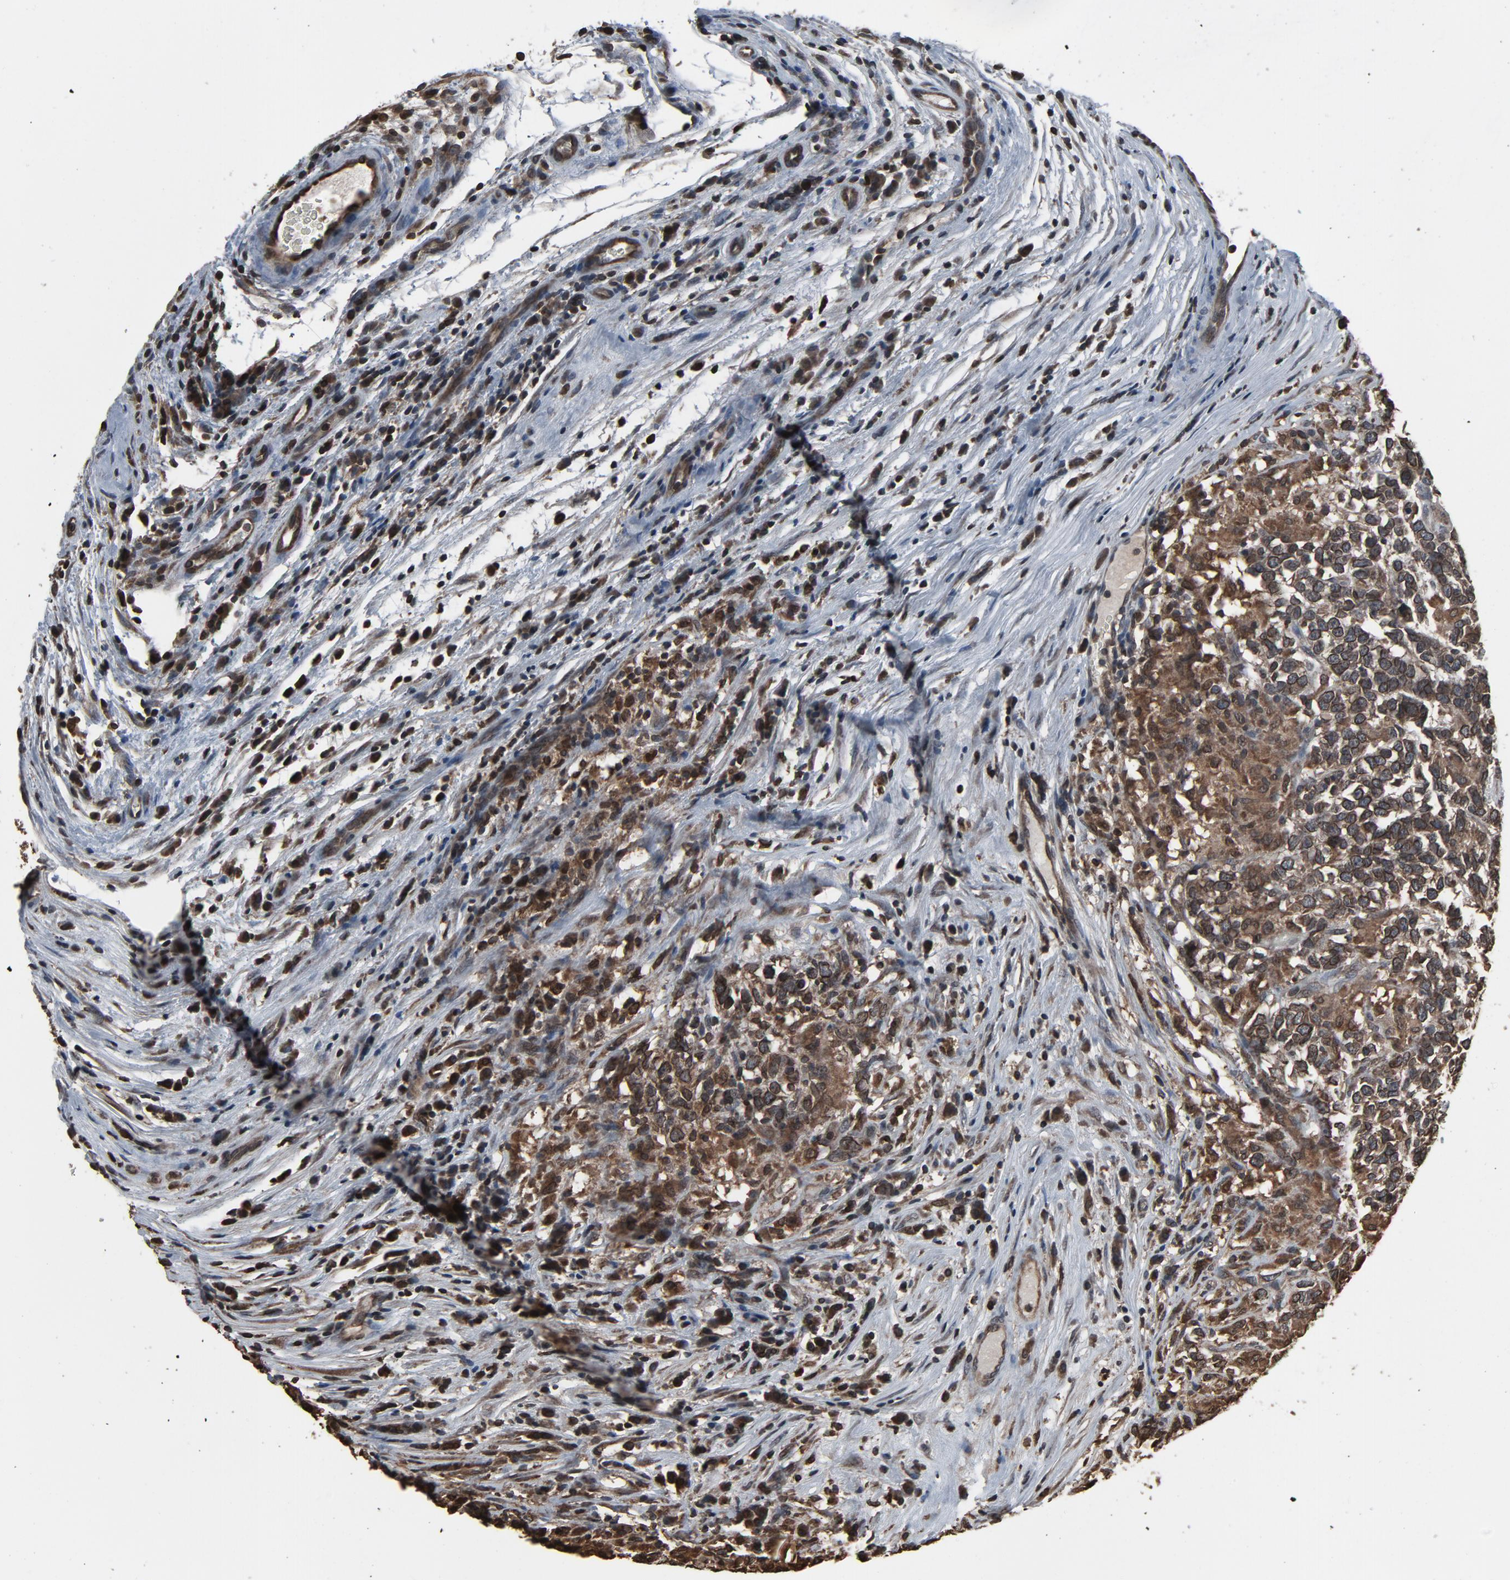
{"staining": {"intensity": "moderate", "quantity": ">75%", "location": "cytoplasmic/membranous,nuclear"}, "tissue": "testis cancer", "cell_type": "Tumor cells", "image_type": "cancer", "snomed": [{"axis": "morphology", "description": "Carcinoma, Embryonal, NOS"}, {"axis": "topography", "description": "Testis"}], "caption": "Testis cancer tissue displays moderate cytoplasmic/membranous and nuclear staining in approximately >75% of tumor cells, visualized by immunohistochemistry.", "gene": "UBE2D1", "patient": {"sex": "male", "age": 26}}